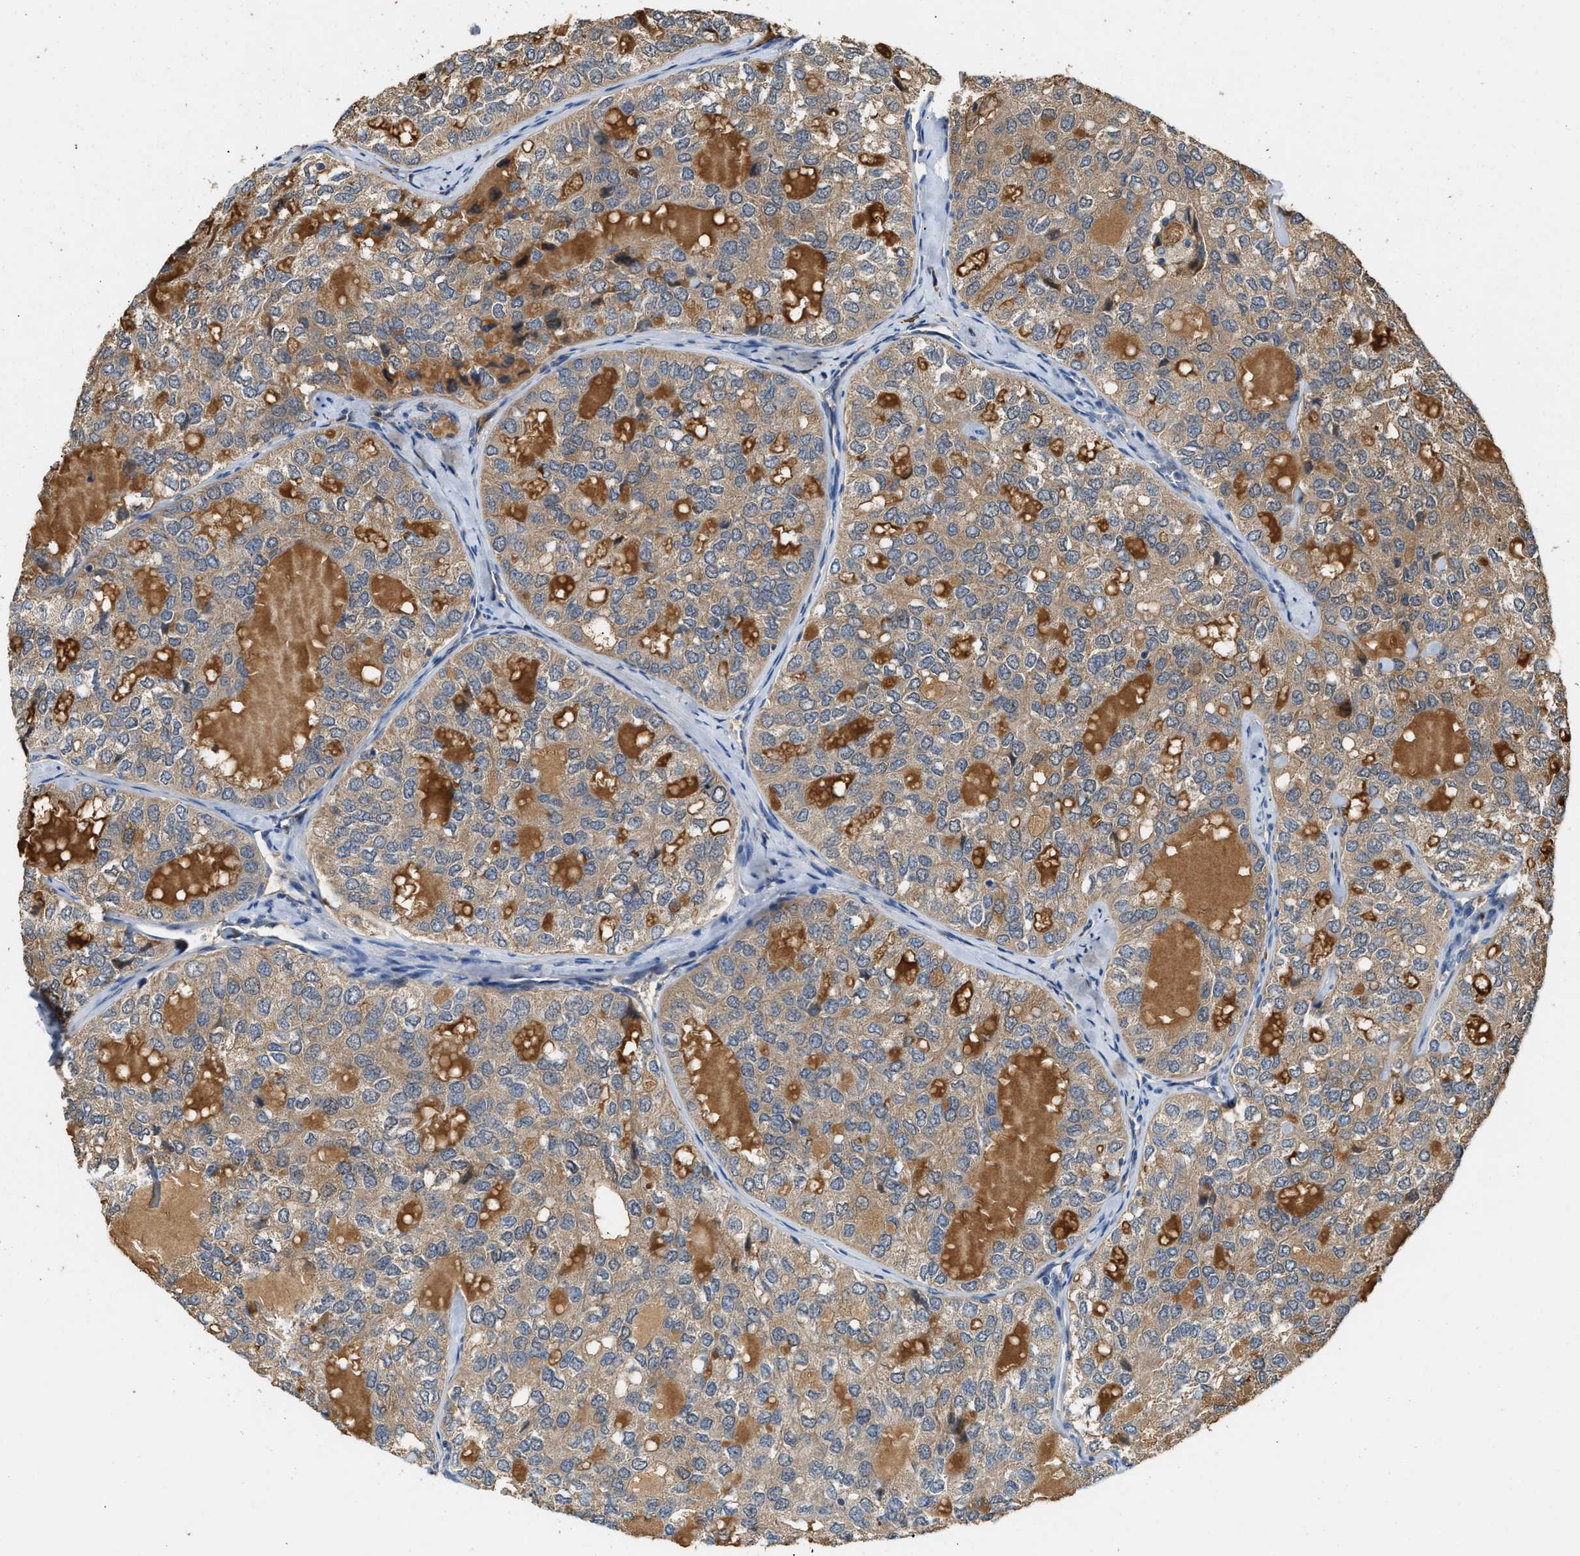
{"staining": {"intensity": "moderate", "quantity": ">75%", "location": "cytoplasmic/membranous"}, "tissue": "thyroid cancer", "cell_type": "Tumor cells", "image_type": "cancer", "snomed": [{"axis": "morphology", "description": "Follicular adenoma carcinoma, NOS"}, {"axis": "topography", "description": "Thyroid gland"}], "caption": "Moderate cytoplasmic/membranous expression for a protein is identified in approximately >75% of tumor cells of thyroid cancer (follicular adenoma carcinoma) using immunohistochemistry.", "gene": "TMEM268", "patient": {"sex": "male", "age": 75}}